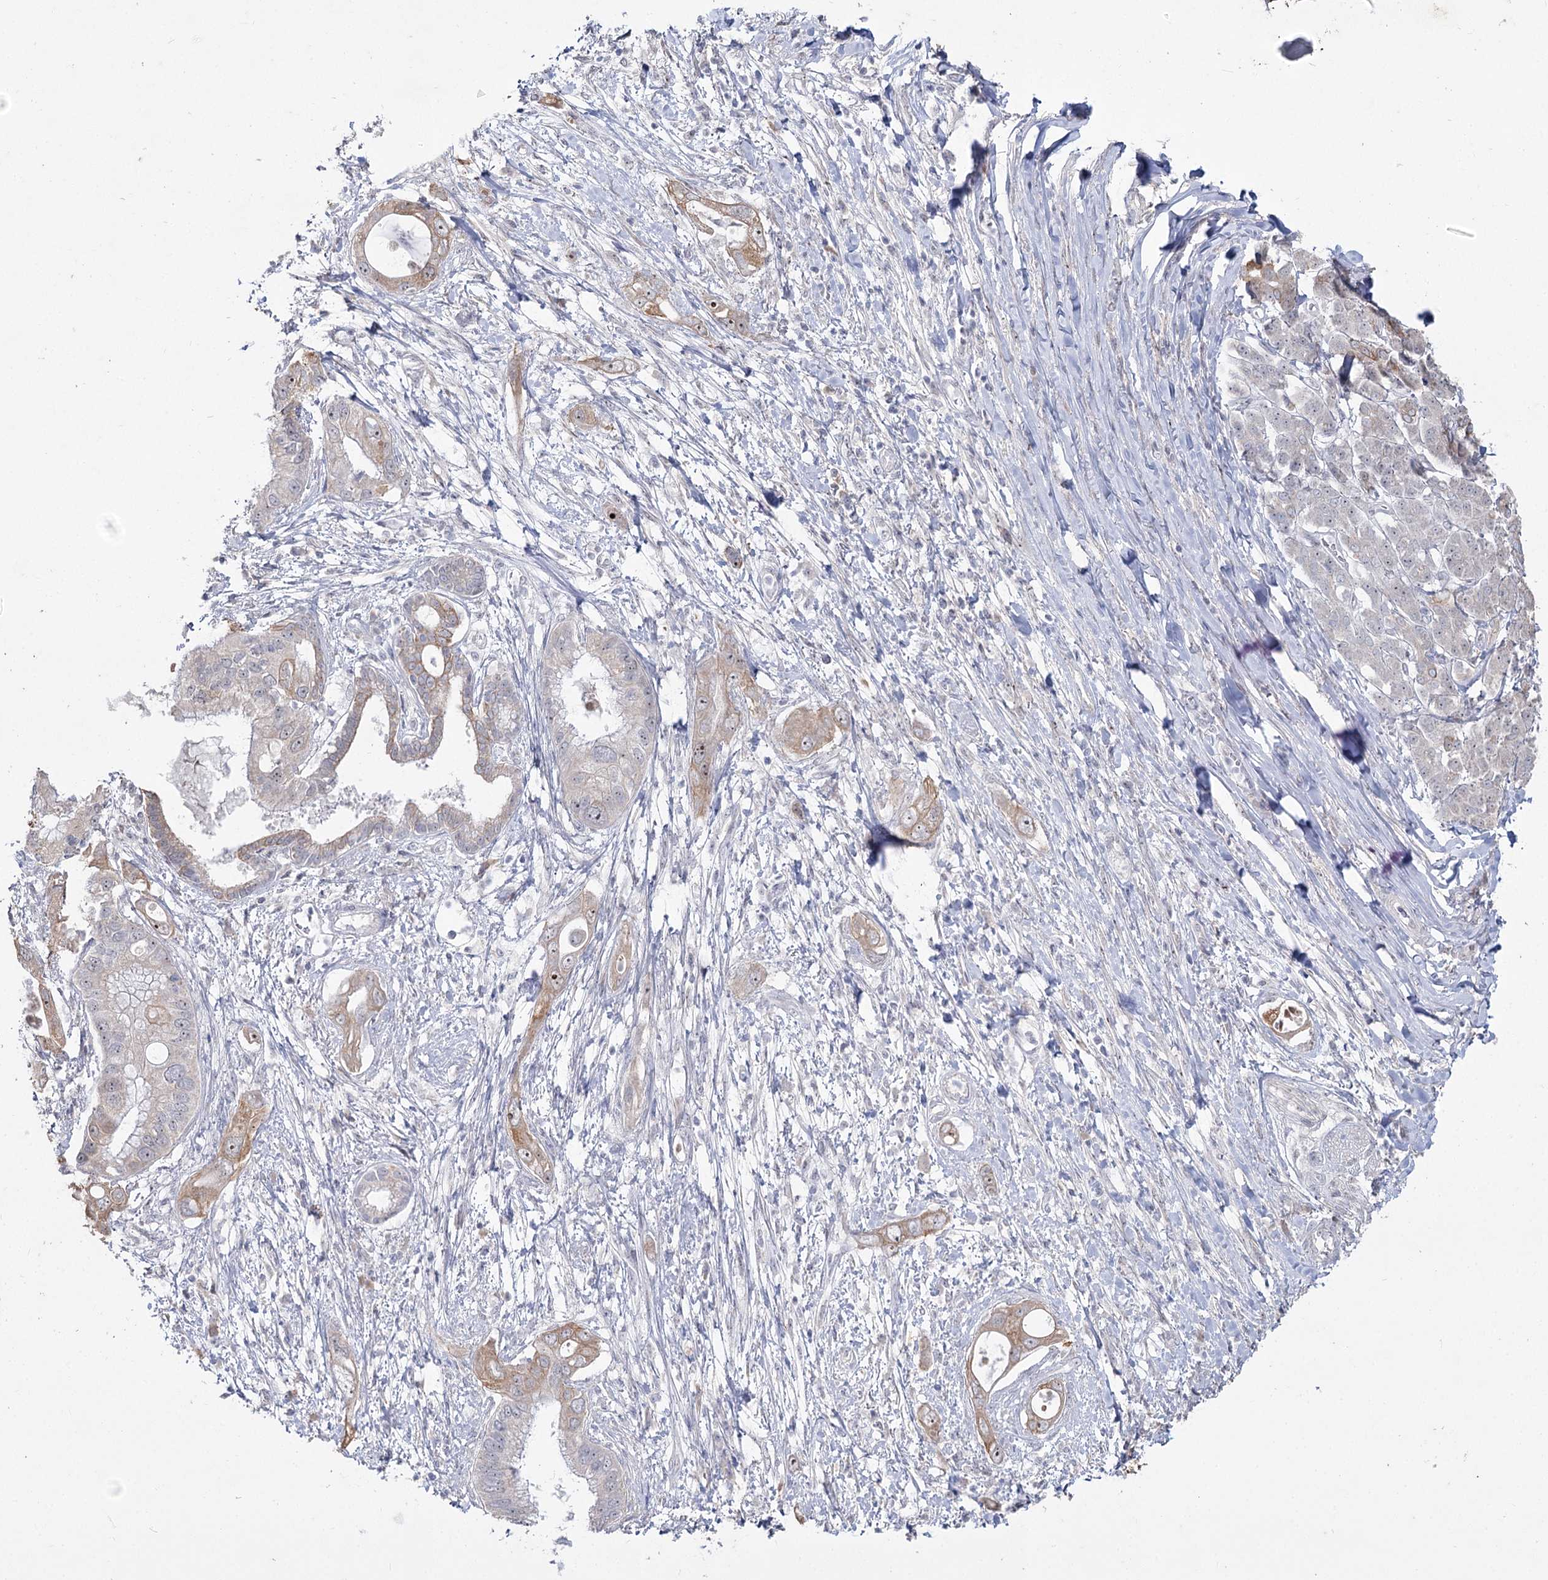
{"staining": {"intensity": "moderate", "quantity": "25%-75%", "location": "cytoplasmic/membranous"}, "tissue": "pancreatic cancer", "cell_type": "Tumor cells", "image_type": "cancer", "snomed": [{"axis": "morphology", "description": "Inflammation, NOS"}, {"axis": "morphology", "description": "Adenocarcinoma, NOS"}, {"axis": "topography", "description": "Pancreas"}], "caption": "Immunohistochemistry photomicrograph of neoplastic tissue: pancreatic adenocarcinoma stained using immunohistochemistry (IHC) displays medium levels of moderate protein expression localized specifically in the cytoplasmic/membranous of tumor cells, appearing as a cytoplasmic/membranous brown color.", "gene": "DDX50", "patient": {"sex": "female", "age": 56}}